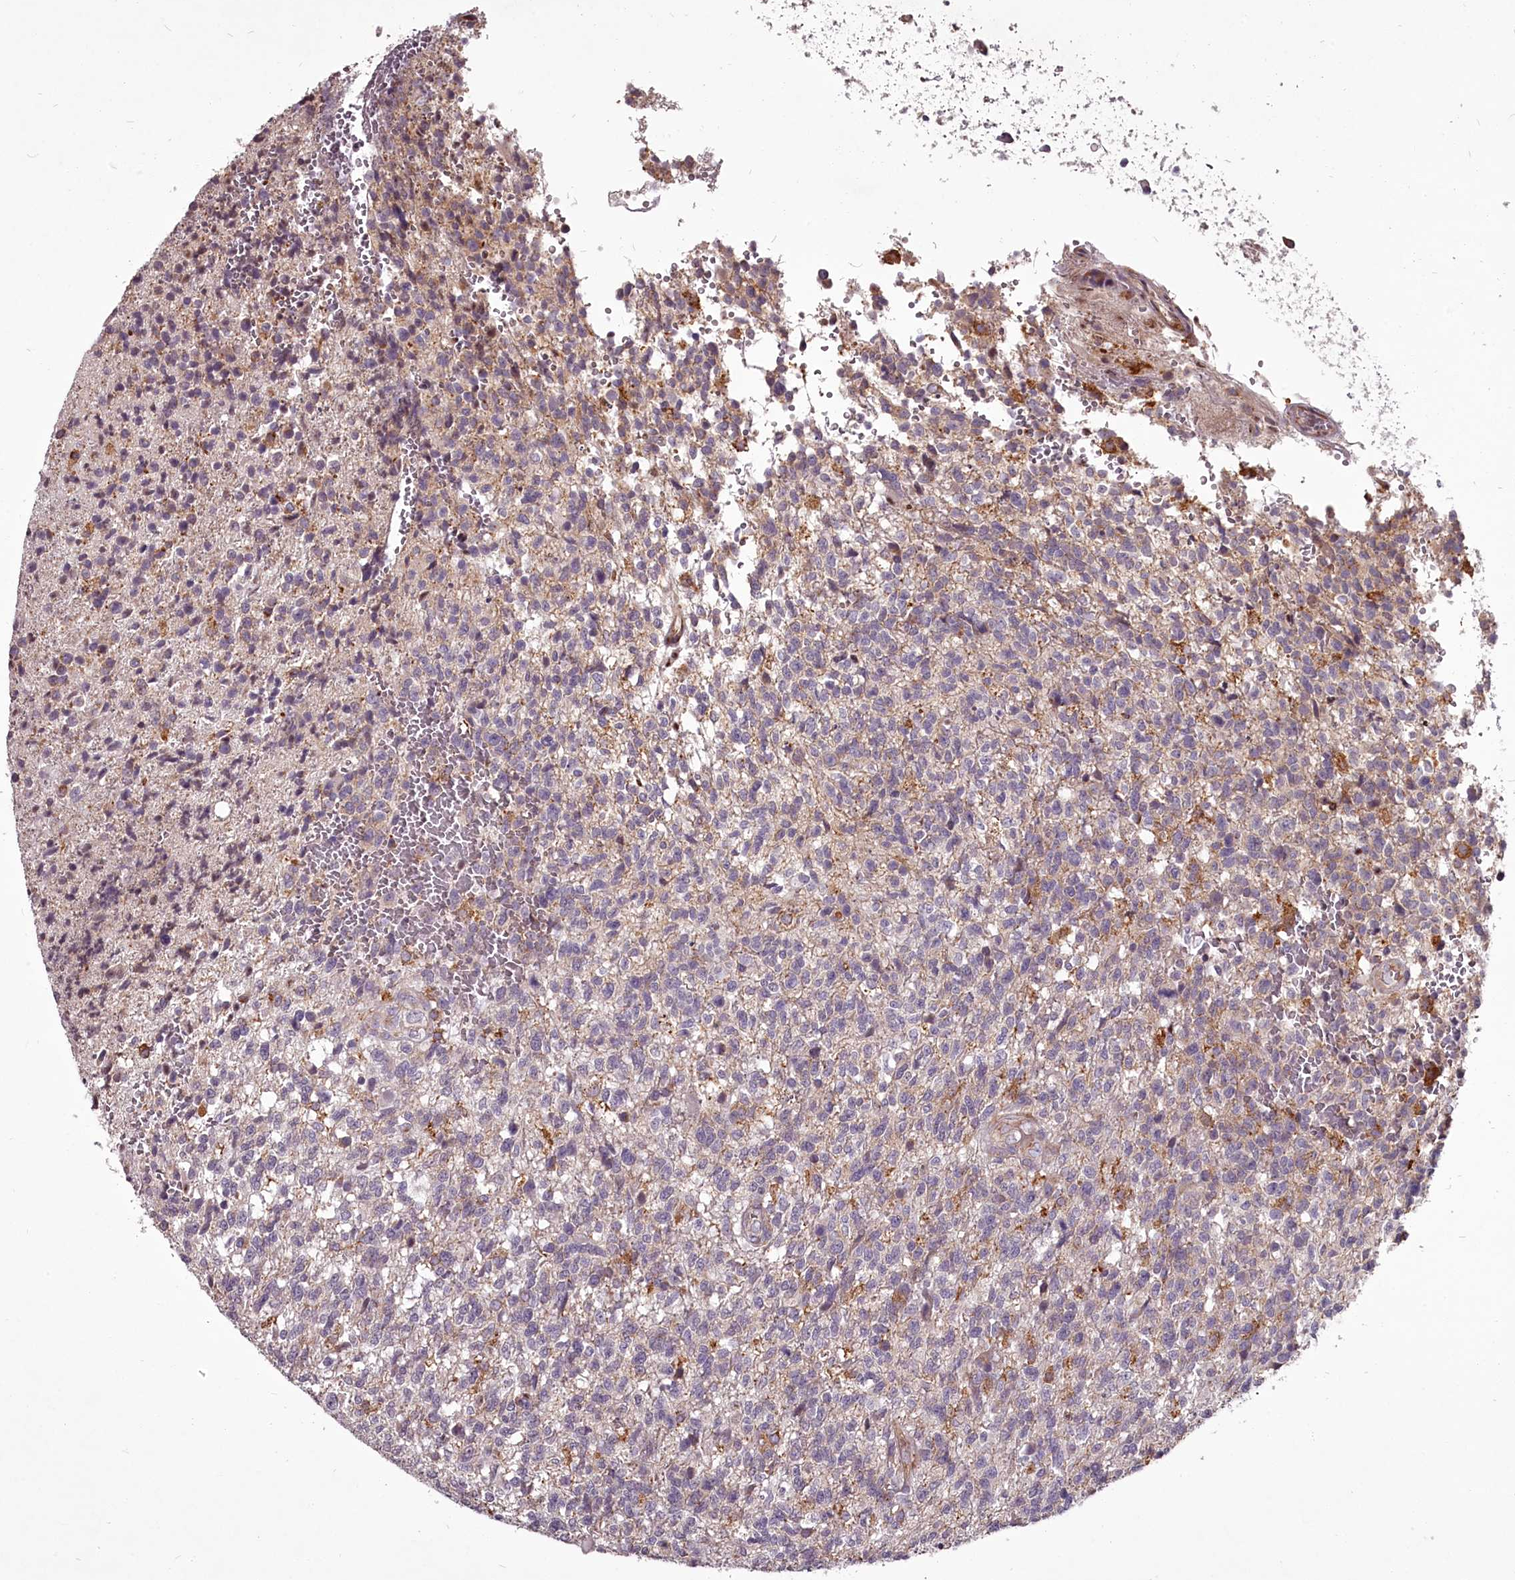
{"staining": {"intensity": "negative", "quantity": "none", "location": "none"}, "tissue": "glioma", "cell_type": "Tumor cells", "image_type": "cancer", "snomed": [{"axis": "morphology", "description": "Glioma, malignant, High grade"}, {"axis": "topography", "description": "Brain"}], "caption": "IHC micrograph of human glioma stained for a protein (brown), which demonstrates no positivity in tumor cells.", "gene": "STX6", "patient": {"sex": "male", "age": 56}}